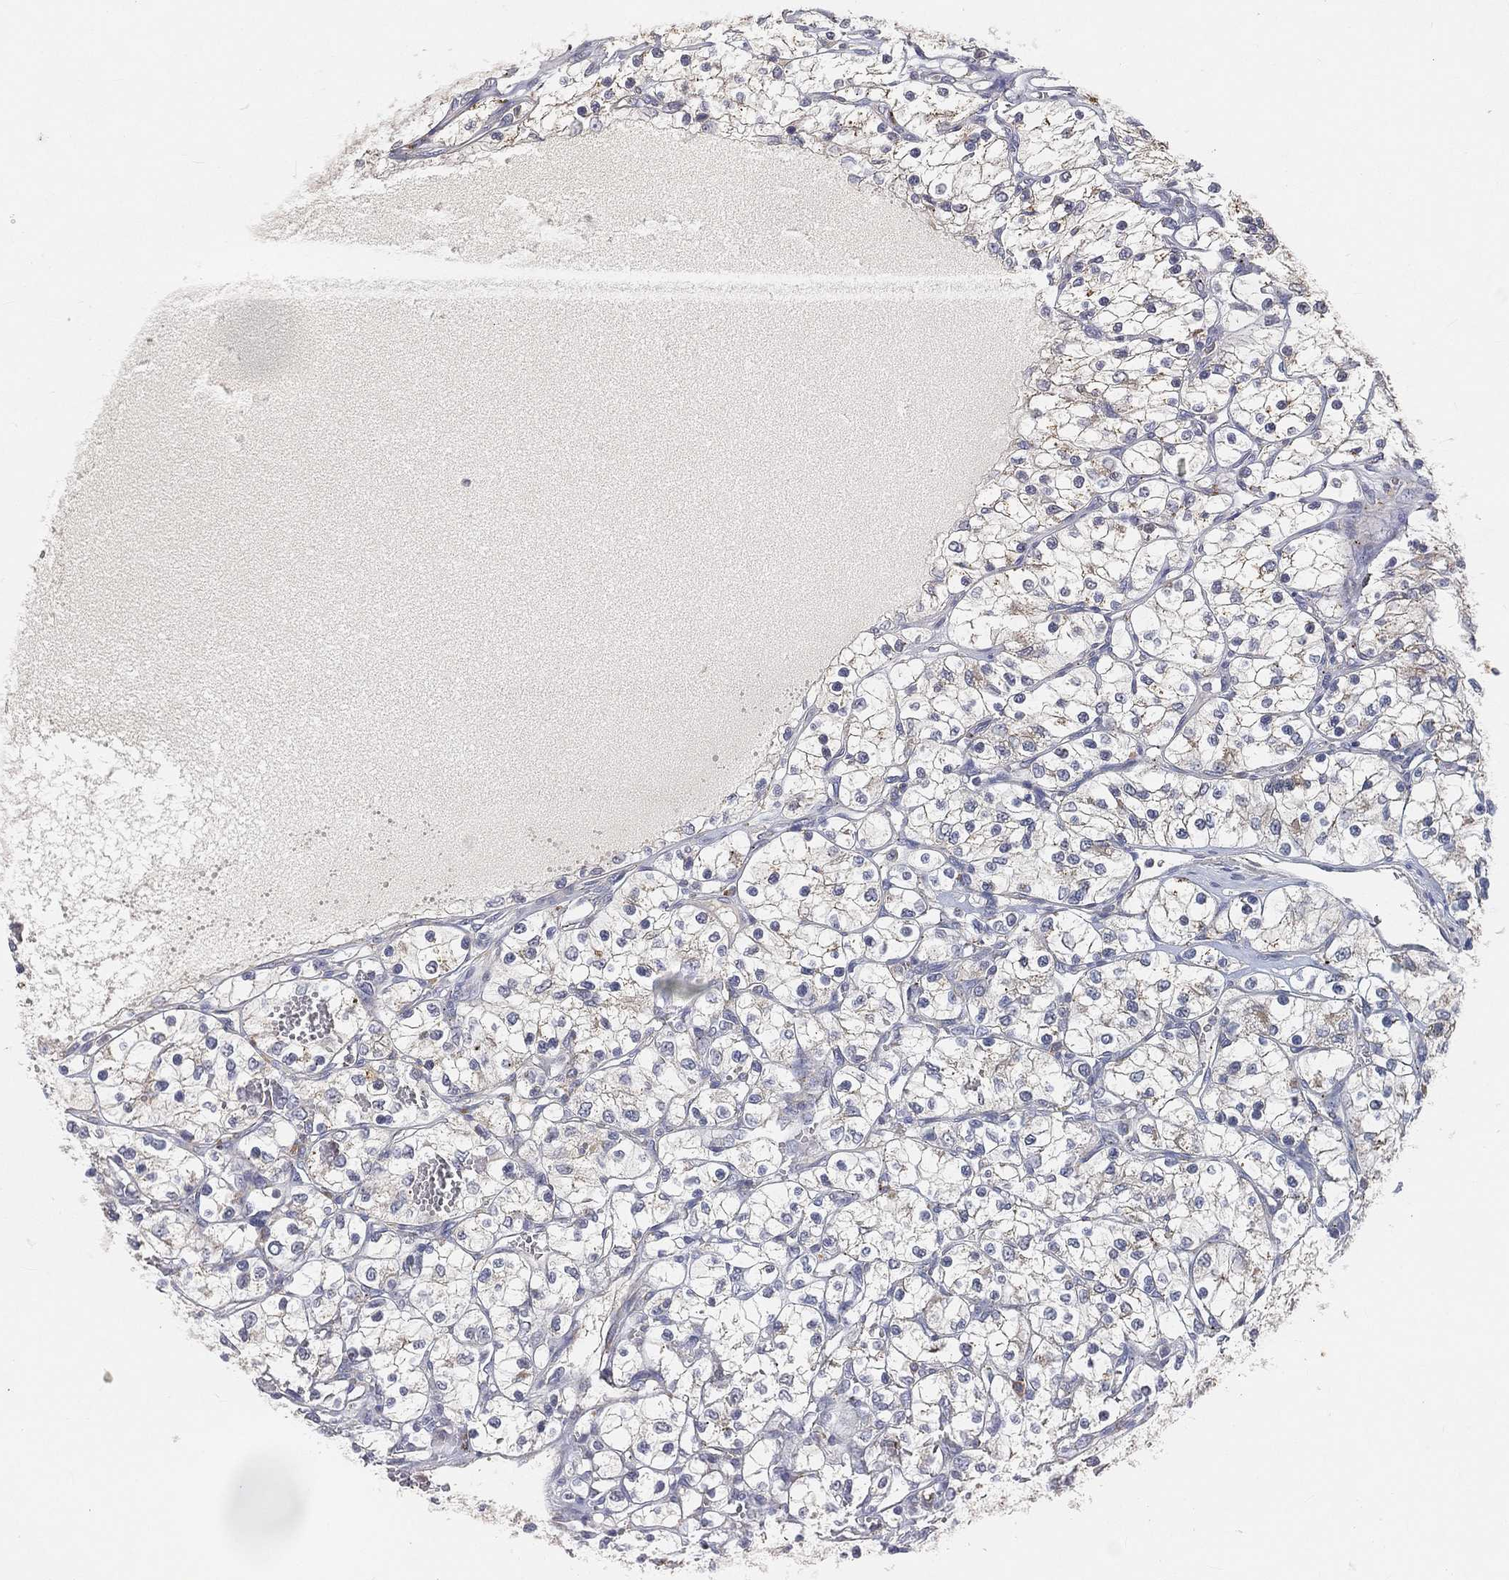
{"staining": {"intensity": "negative", "quantity": "none", "location": "none"}, "tissue": "renal cancer", "cell_type": "Tumor cells", "image_type": "cancer", "snomed": [{"axis": "morphology", "description": "Adenocarcinoma, NOS"}, {"axis": "topography", "description": "Kidney"}], "caption": "Immunohistochemistry histopathology image of neoplastic tissue: human adenocarcinoma (renal) stained with DAB (3,3'-diaminobenzidine) reveals no significant protein expression in tumor cells.", "gene": "CTSL", "patient": {"sex": "female", "age": 69}}